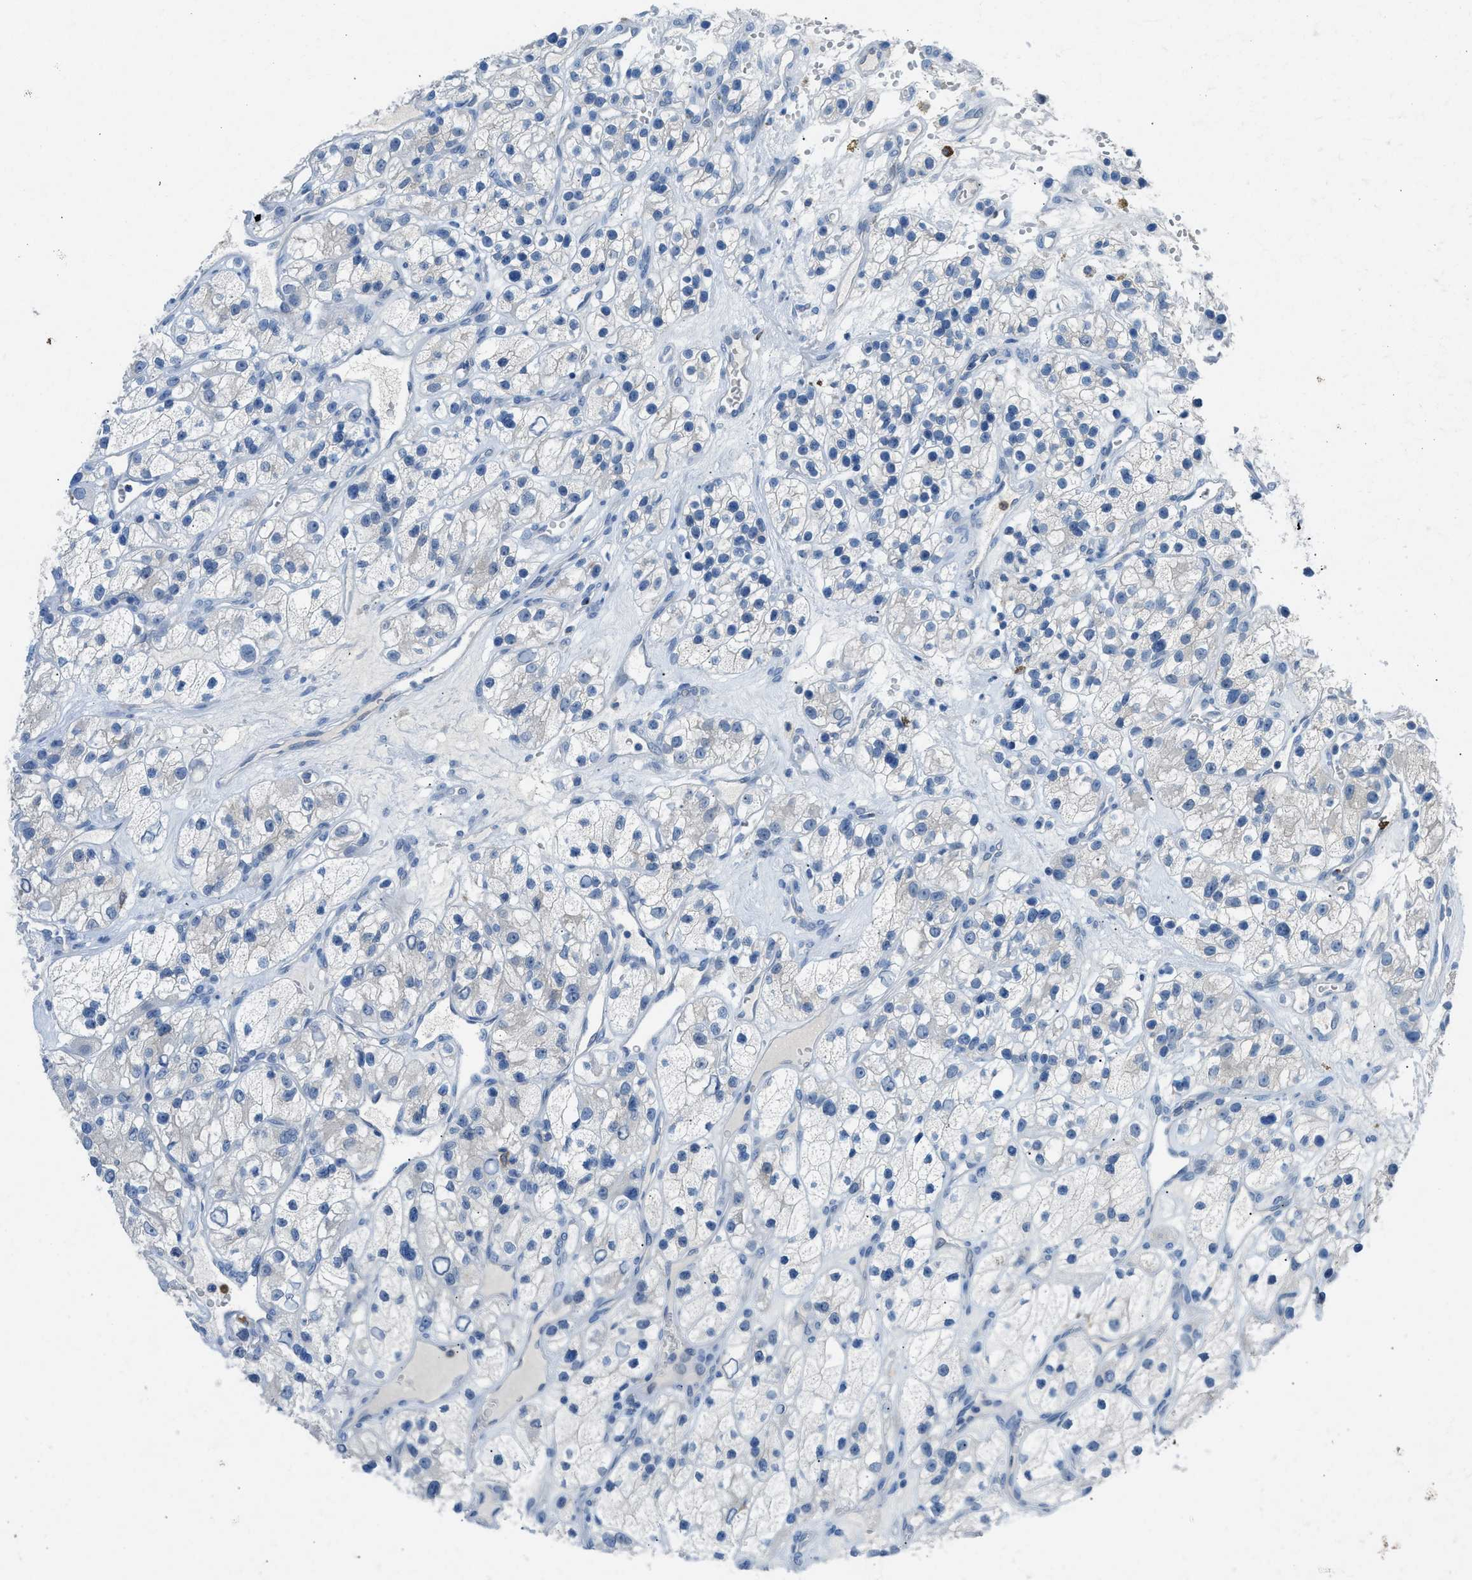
{"staining": {"intensity": "negative", "quantity": "none", "location": "none"}, "tissue": "renal cancer", "cell_type": "Tumor cells", "image_type": "cancer", "snomed": [{"axis": "morphology", "description": "Adenocarcinoma, NOS"}, {"axis": "topography", "description": "Kidney"}], "caption": "A photomicrograph of renal adenocarcinoma stained for a protein exhibits no brown staining in tumor cells.", "gene": "CLEC10A", "patient": {"sex": "female", "age": 57}}